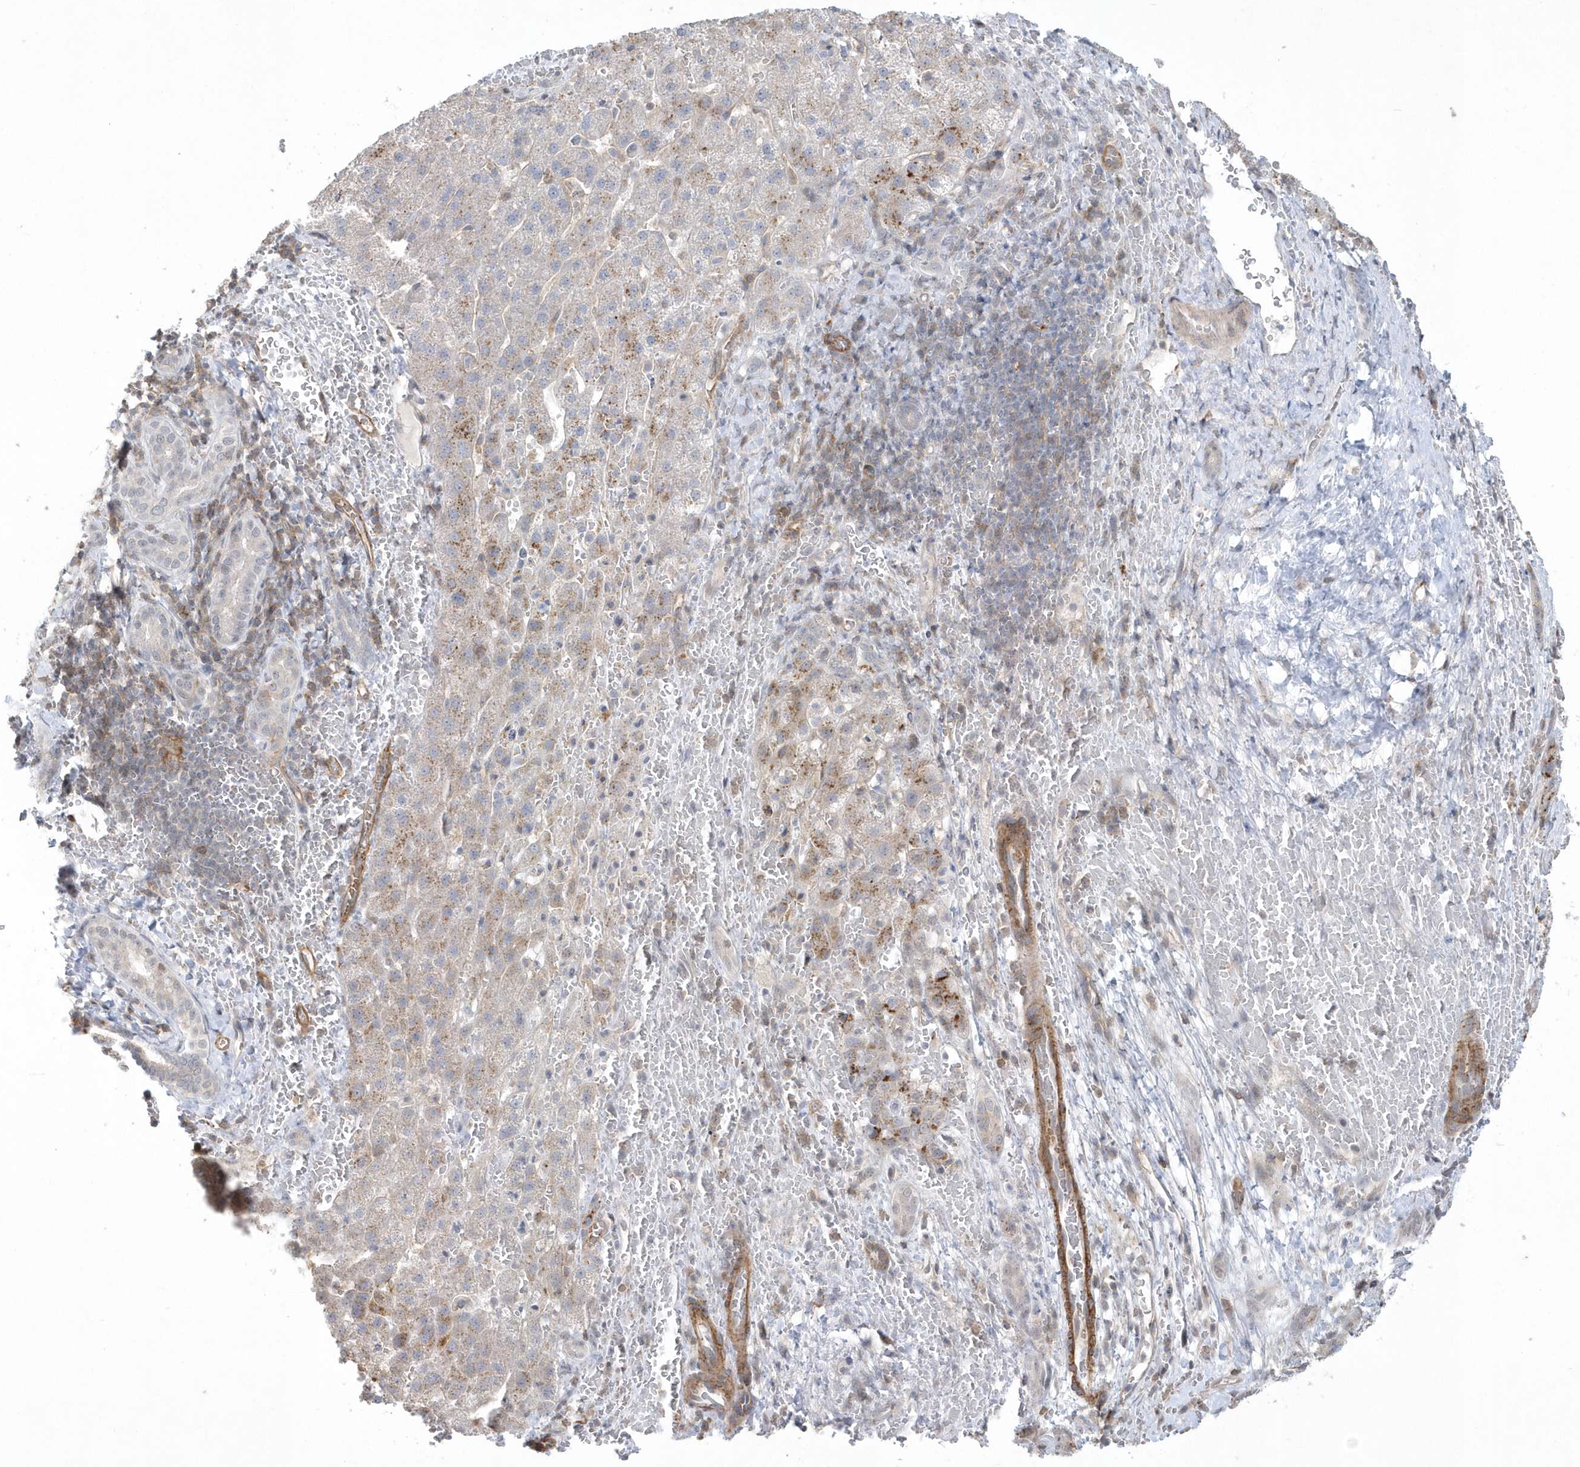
{"staining": {"intensity": "weak", "quantity": "25%-75%", "location": "cytoplasmic/membranous"}, "tissue": "liver cancer", "cell_type": "Tumor cells", "image_type": "cancer", "snomed": [{"axis": "morphology", "description": "Carcinoma, Hepatocellular, NOS"}, {"axis": "topography", "description": "Liver"}], "caption": "A brown stain shows weak cytoplasmic/membranous expression of a protein in human hepatocellular carcinoma (liver) tumor cells.", "gene": "CRIP3", "patient": {"sex": "male", "age": 57}}